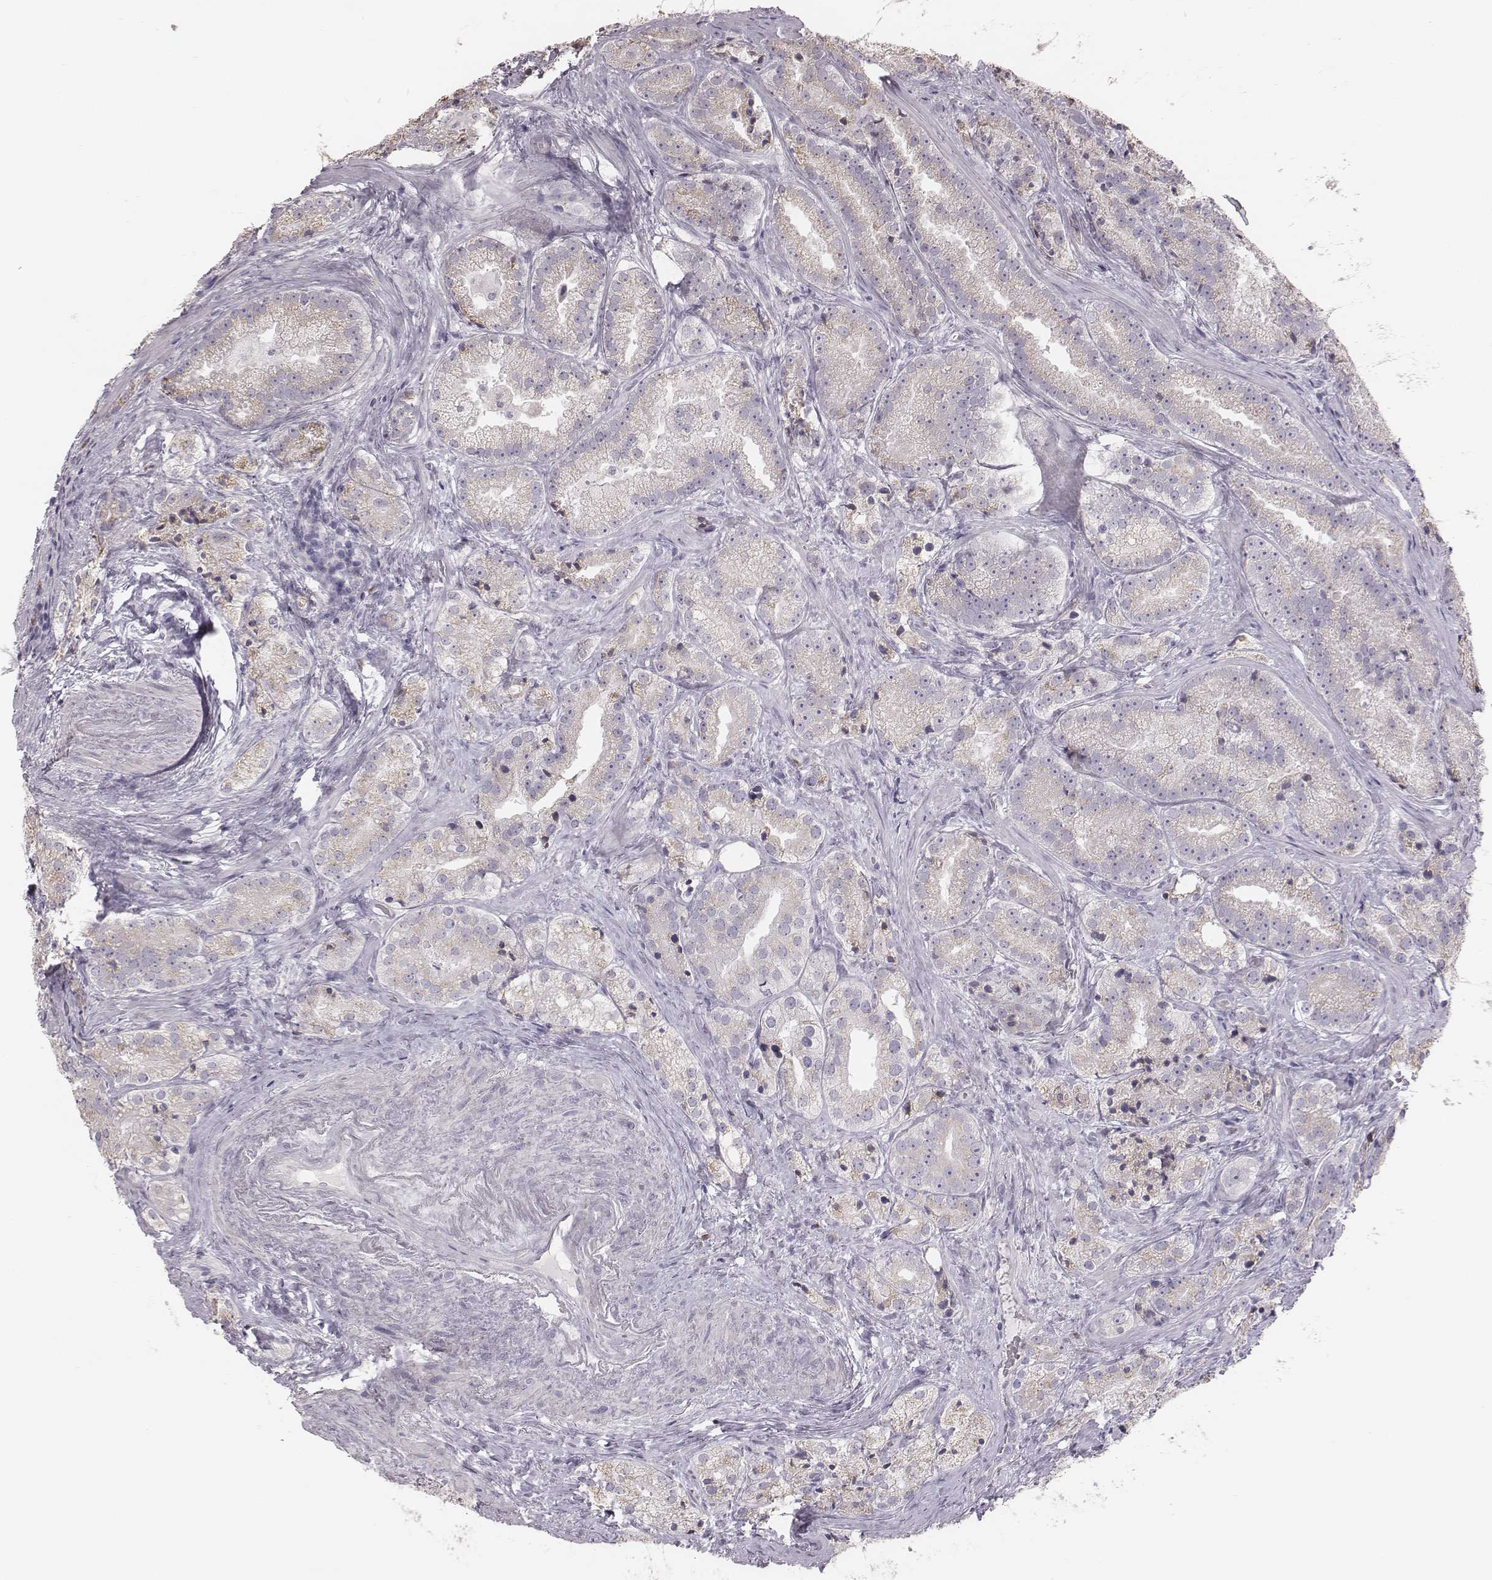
{"staining": {"intensity": "negative", "quantity": "none", "location": "none"}, "tissue": "prostate cancer", "cell_type": "Tumor cells", "image_type": "cancer", "snomed": [{"axis": "morphology", "description": "Adenocarcinoma, NOS"}, {"axis": "morphology", "description": "Adenocarcinoma, High grade"}, {"axis": "topography", "description": "Prostate"}], "caption": "Immunohistochemical staining of human high-grade adenocarcinoma (prostate) displays no significant positivity in tumor cells.", "gene": "C6orf58", "patient": {"sex": "male", "age": 64}}